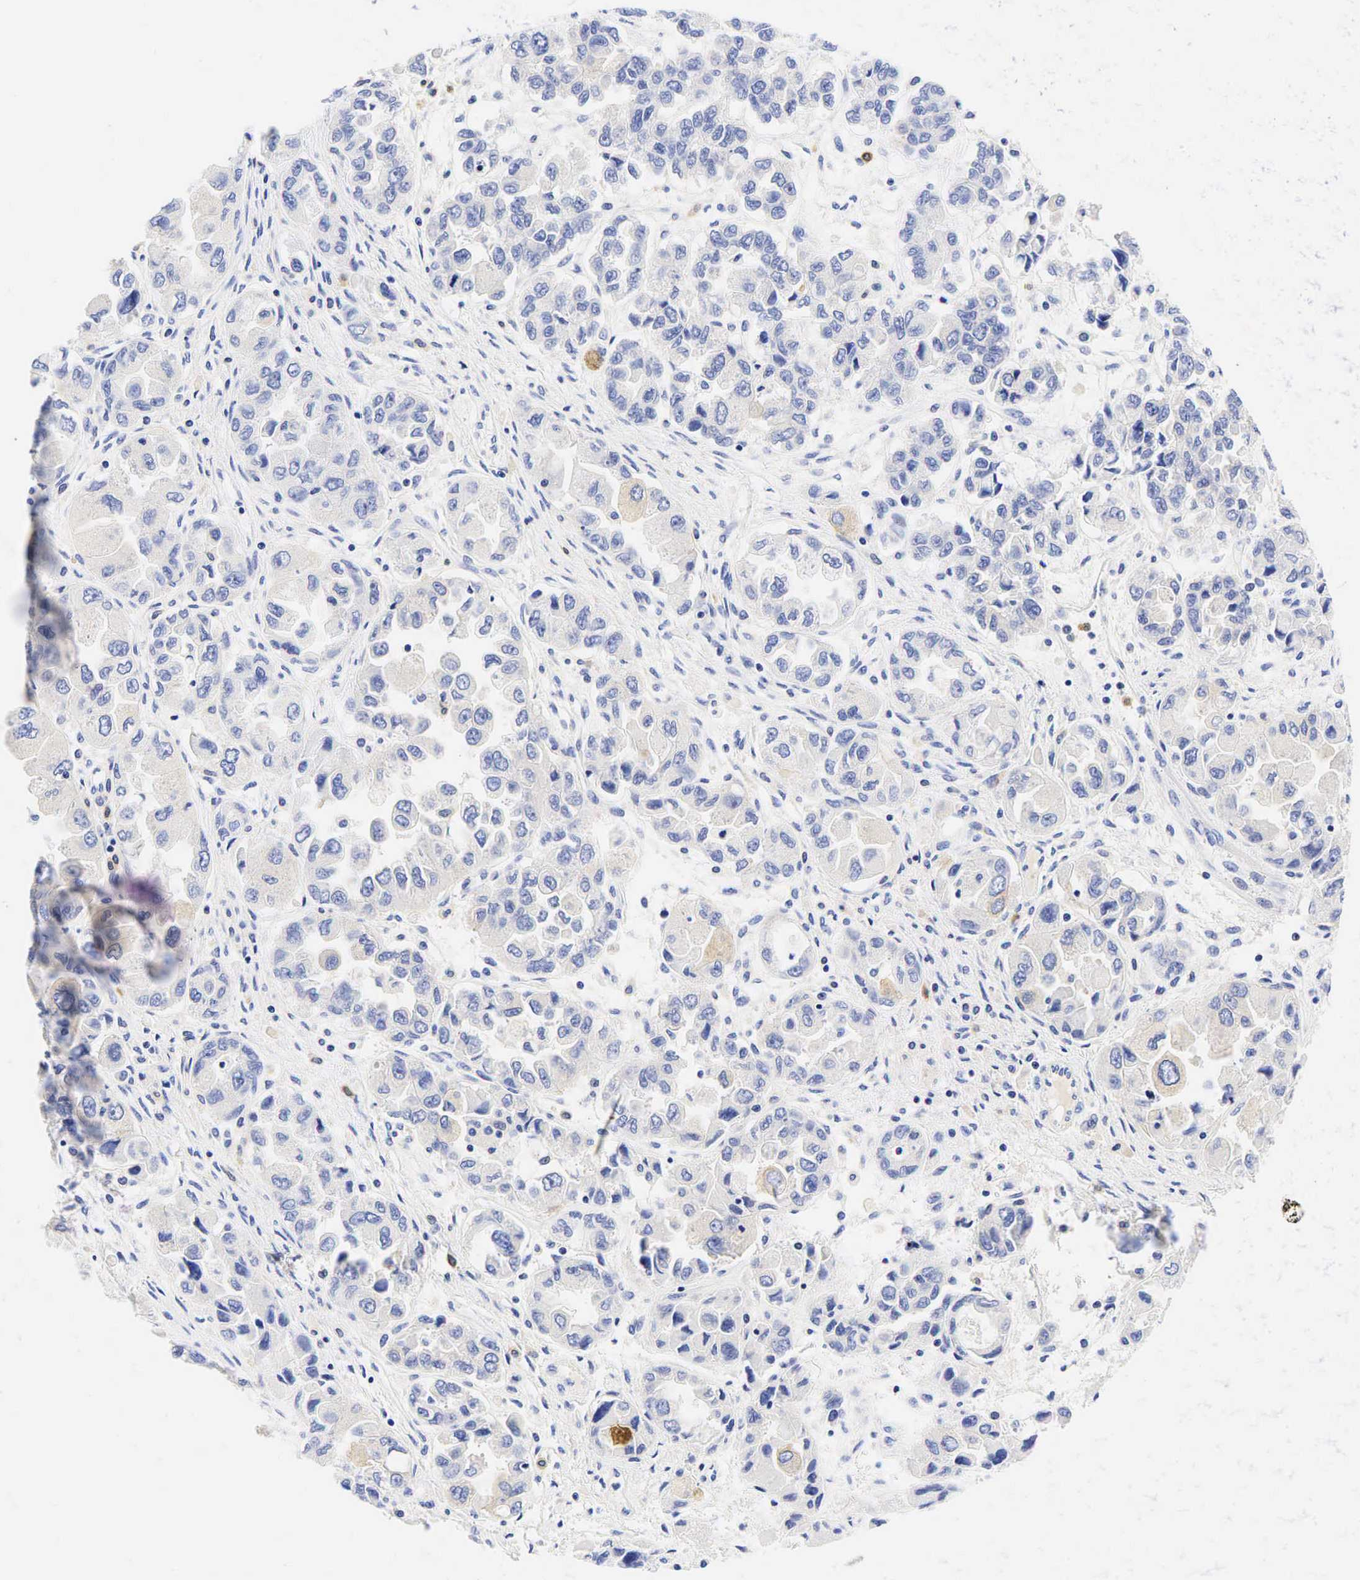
{"staining": {"intensity": "negative", "quantity": "none", "location": "none"}, "tissue": "ovarian cancer", "cell_type": "Tumor cells", "image_type": "cancer", "snomed": [{"axis": "morphology", "description": "Cystadenocarcinoma, serous, NOS"}, {"axis": "topography", "description": "Ovary"}], "caption": "A high-resolution histopathology image shows immunohistochemistry (IHC) staining of ovarian serous cystadenocarcinoma, which demonstrates no significant expression in tumor cells. Nuclei are stained in blue.", "gene": "TNFRSF8", "patient": {"sex": "female", "age": 84}}